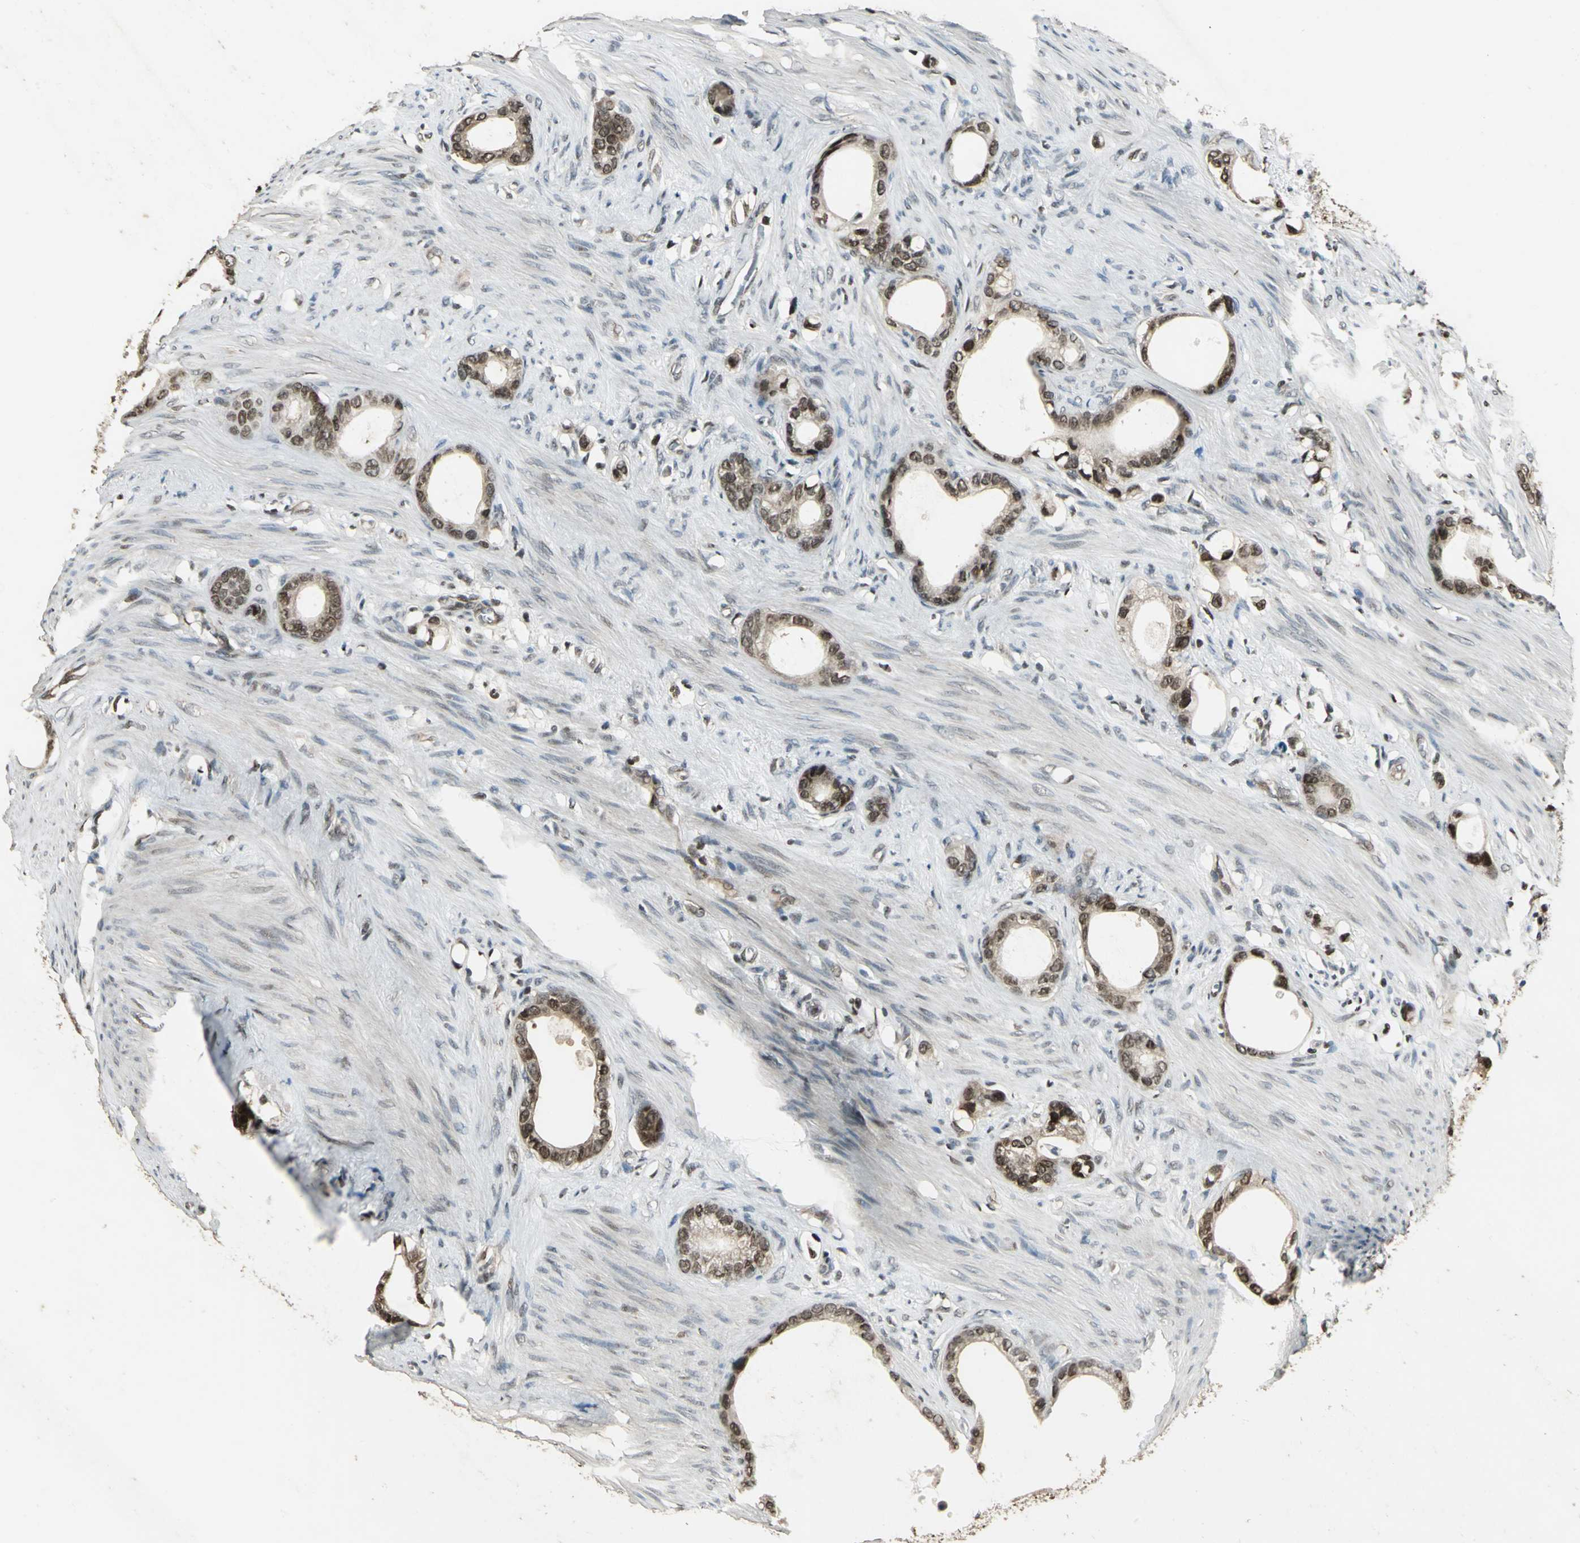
{"staining": {"intensity": "moderate", "quantity": ">75%", "location": "cytoplasmic/membranous,nuclear"}, "tissue": "stomach cancer", "cell_type": "Tumor cells", "image_type": "cancer", "snomed": [{"axis": "morphology", "description": "Adenocarcinoma, NOS"}, {"axis": "topography", "description": "Stomach"}], "caption": "This micrograph displays stomach cancer stained with IHC to label a protein in brown. The cytoplasmic/membranous and nuclear of tumor cells show moderate positivity for the protein. Nuclei are counter-stained blue.", "gene": "PSMC3", "patient": {"sex": "female", "age": 75}}